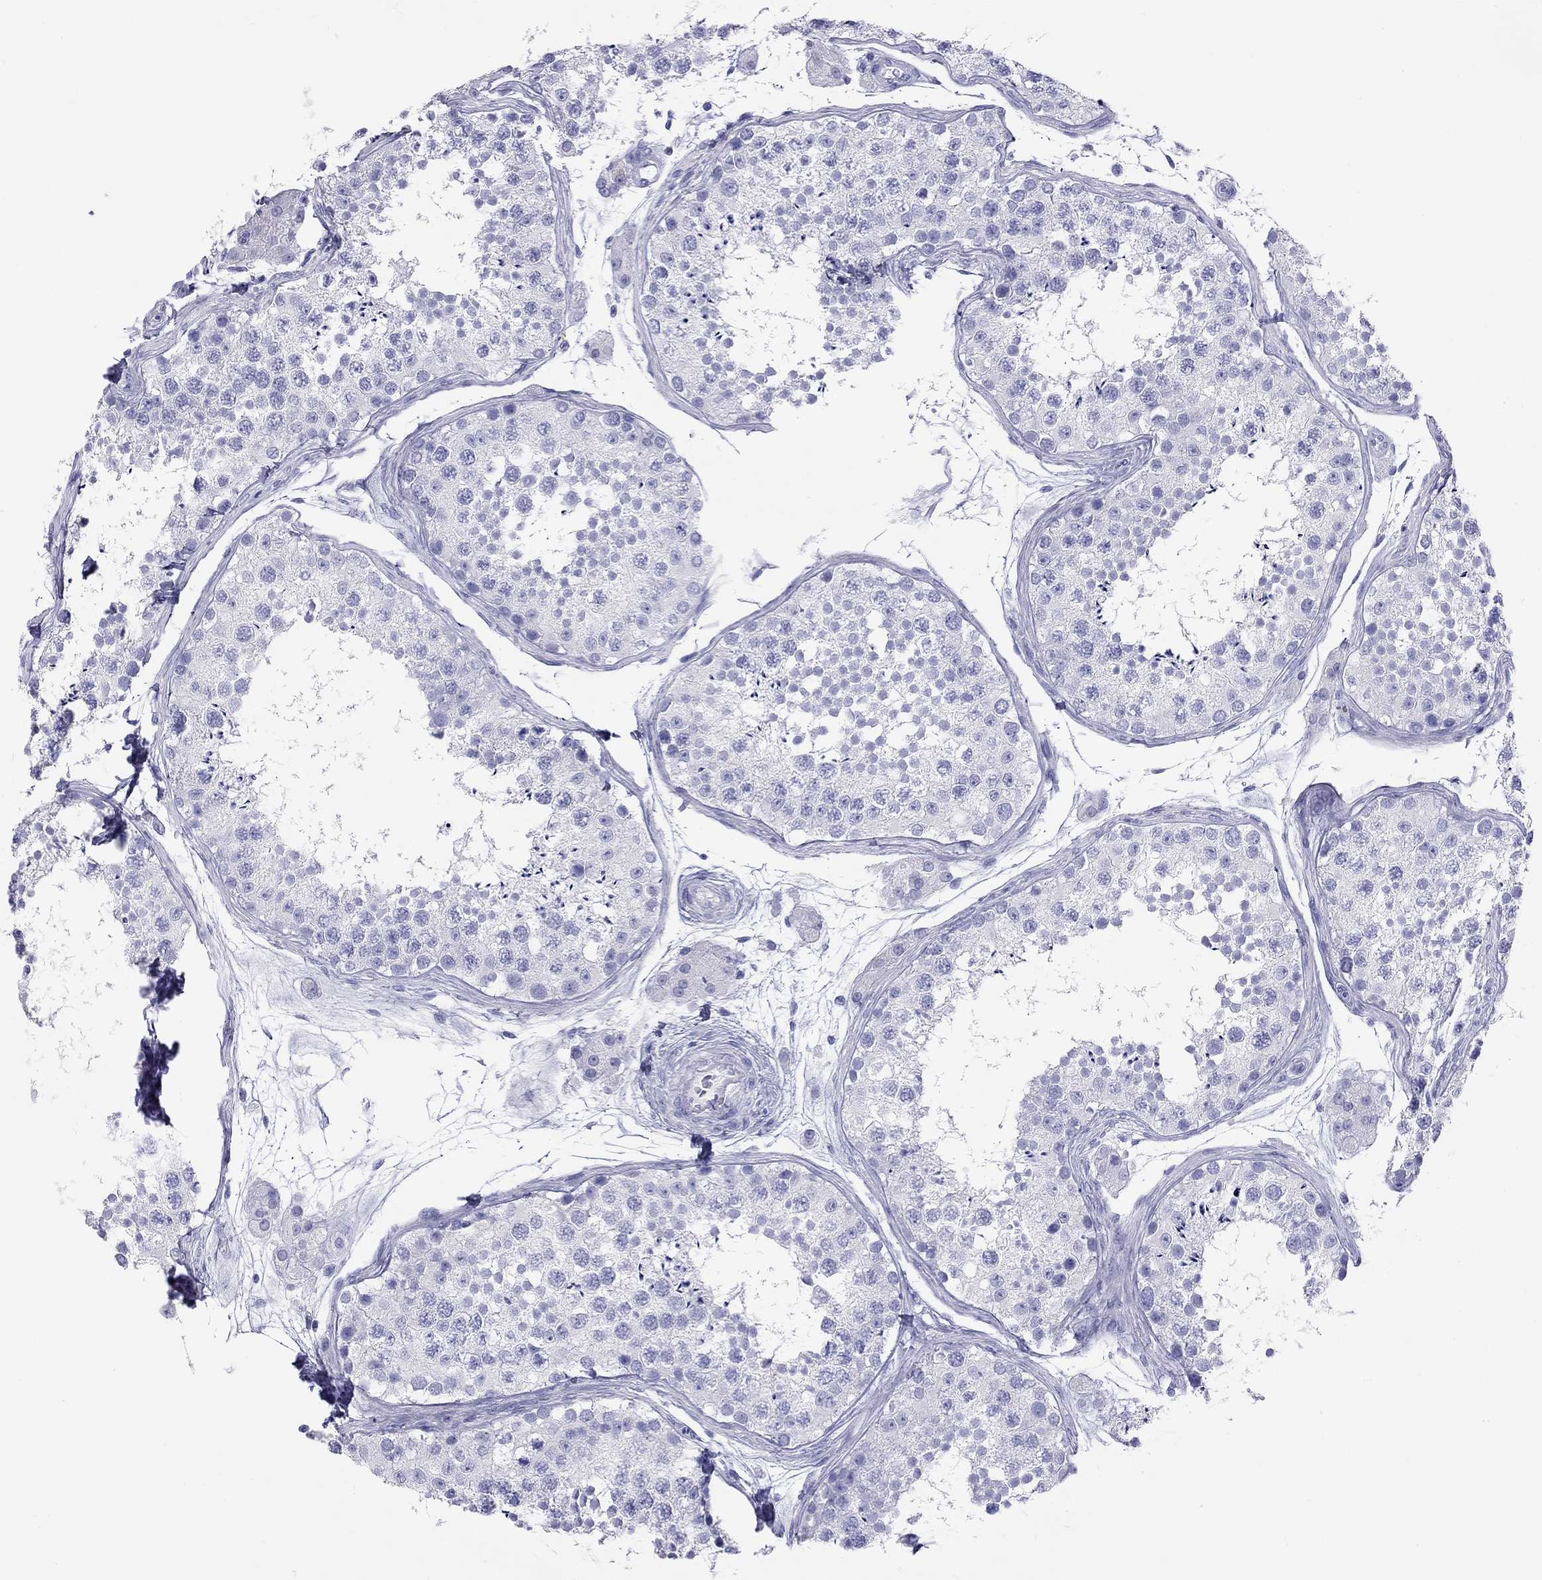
{"staining": {"intensity": "negative", "quantity": "none", "location": "none"}, "tissue": "testis", "cell_type": "Cells in seminiferous ducts", "image_type": "normal", "snomed": [{"axis": "morphology", "description": "Normal tissue, NOS"}, {"axis": "topography", "description": "Testis"}], "caption": "High magnification brightfield microscopy of normal testis stained with DAB (3,3'-diaminobenzidine) (brown) and counterstained with hematoxylin (blue): cells in seminiferous ducts show no significant staining.", "gene": "HLA", "patient": {"sex": "male", "age": 41}}